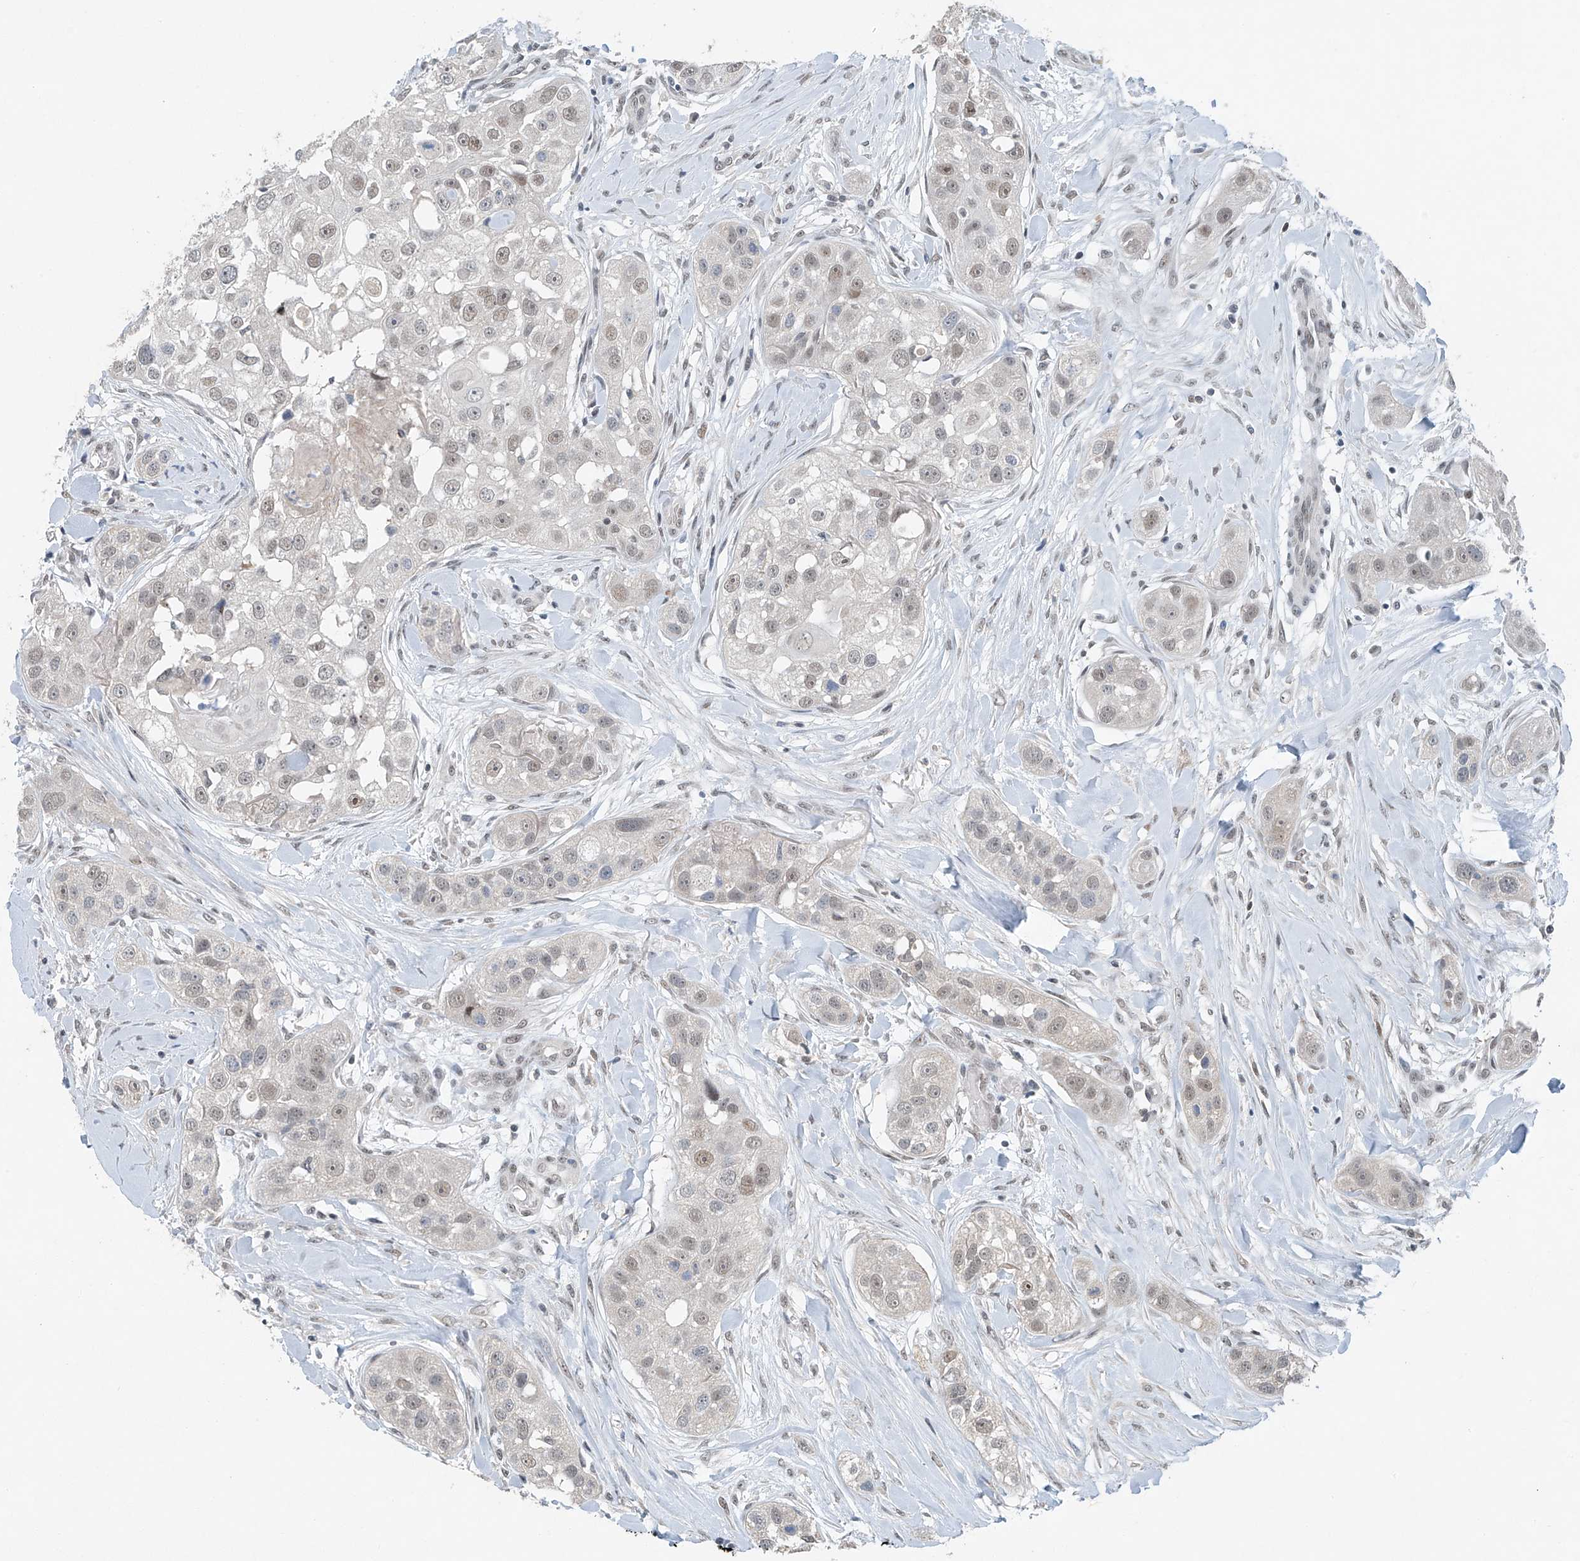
{"staining": {"intensity": "weak", "quantity": "<25%", "location": "nuclear"}, "tissue": "head and neck cancer", "cell_type": "Tumor cells", "image_type": "cancer", "snomed": [{"axis": "morphology", "description": "Normal tissue, NOS"}, {"axis": "morphology", "description": "Squamous cell carcinoma, NOS"}, {"axis": "topography", "description": "Skeletal muscle"}, {"axis": "topography", "description": "Head-Neck"}], "caption": "Immunohistochemistry histopathology image of neoplastic tissue: head and neck cancer stained with DAB shows no significant protein staining in tumor cells.", "gene": "TAF8", "patient": {"sex": "male", "age": 51}}